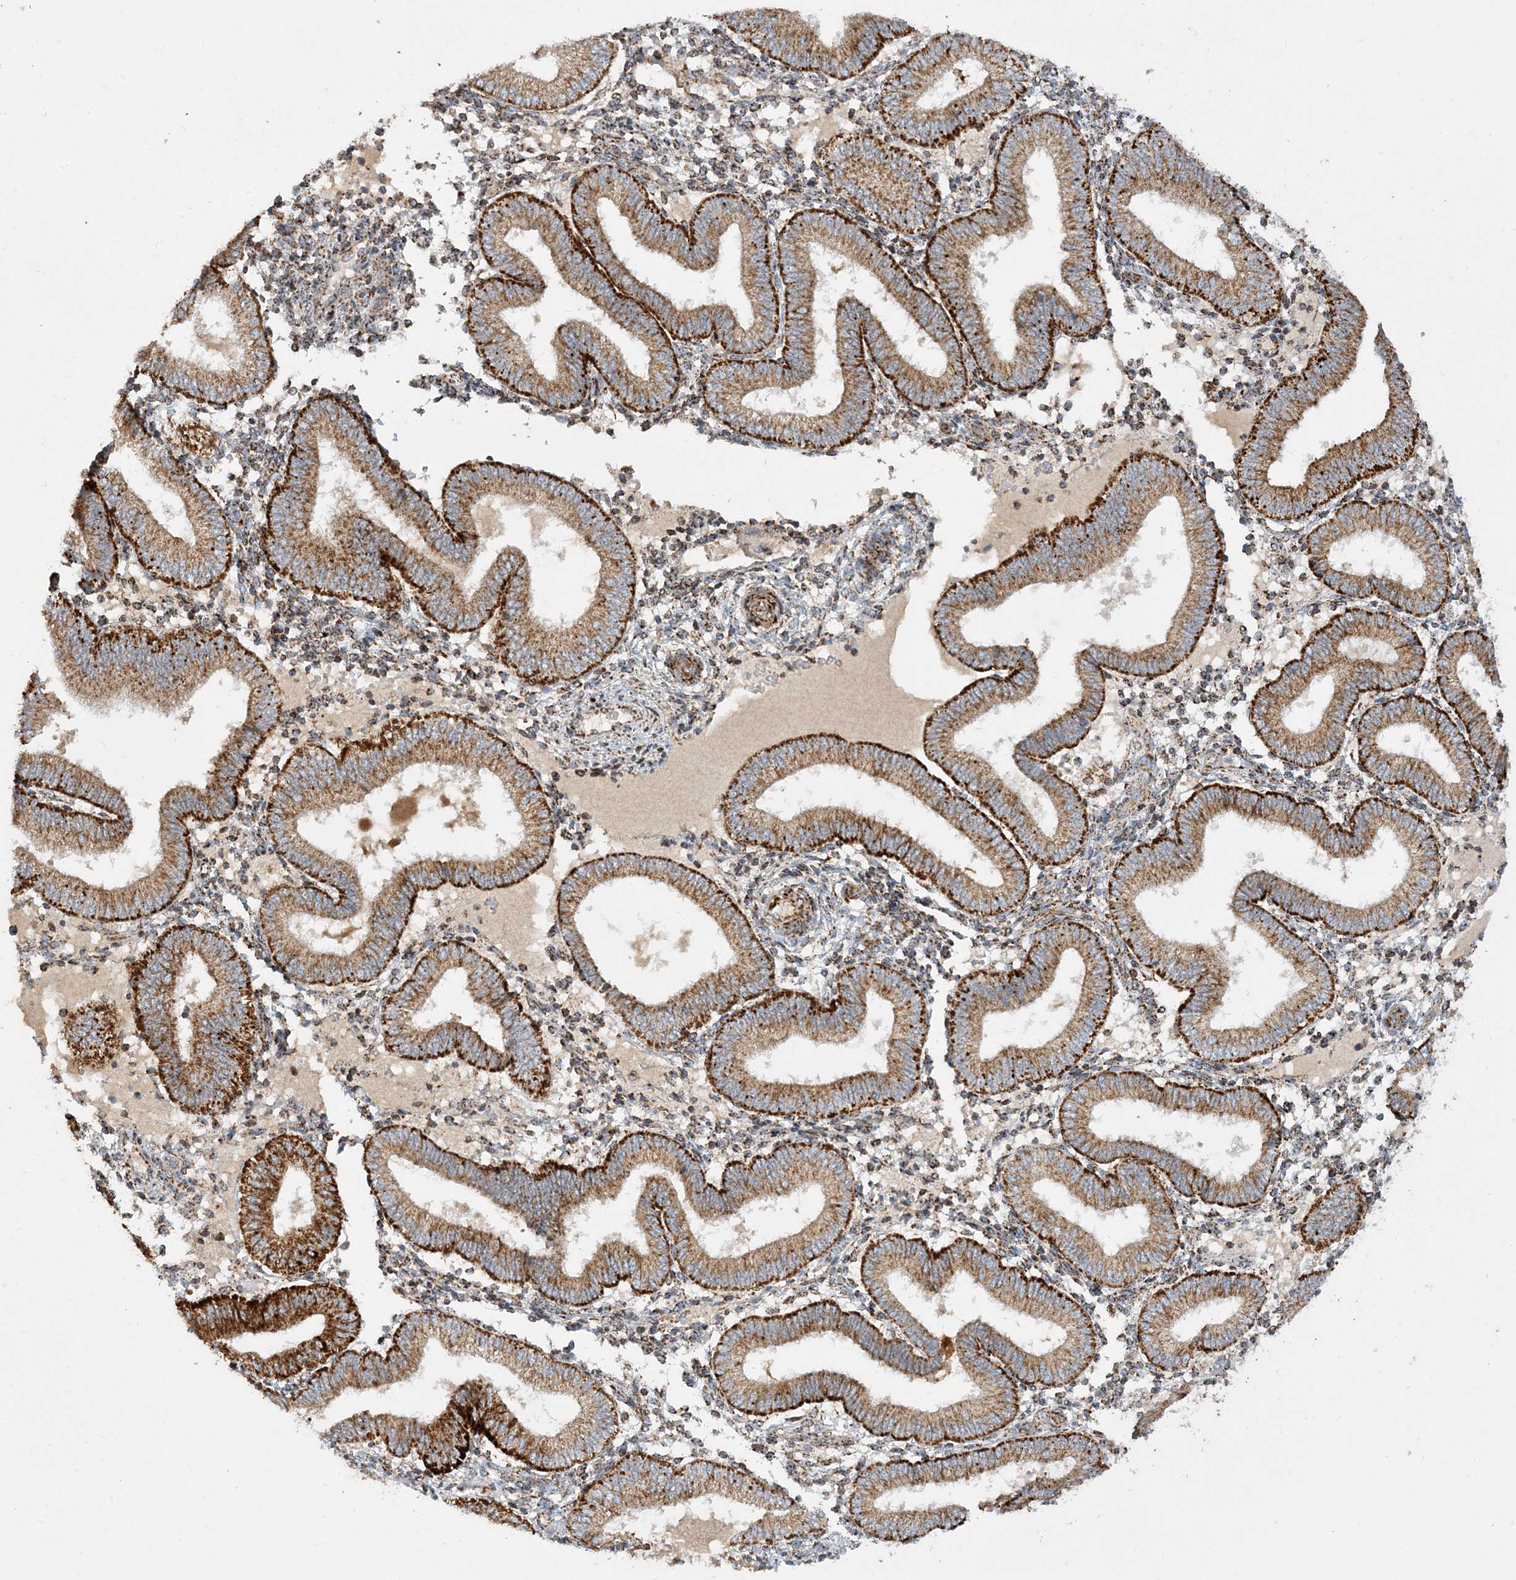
{"staining": {"intensity": "strong", "quantity": "25%-75%", "location": "cytoplasmic/membranous"}, "tissue": "endometrium", "cell_type": "Cells in endometrial stroma", "image_type": "normal", "snomed": [{"axis": "morphology", "description": "Normal tissue, NOS"}, {"axis": "topography", "description": "Endometrium"}], "caption": "Immunohistochemistry micrograph of normal human endometrium stained for a protein (brown), which exhibits high levels of strong cytoplasmic/membranous staining in approximately 25%-75% of cells in endometrial stroma.", "gene": "NDUFAF3", "patient": {"sex": "female", "age": 39}}